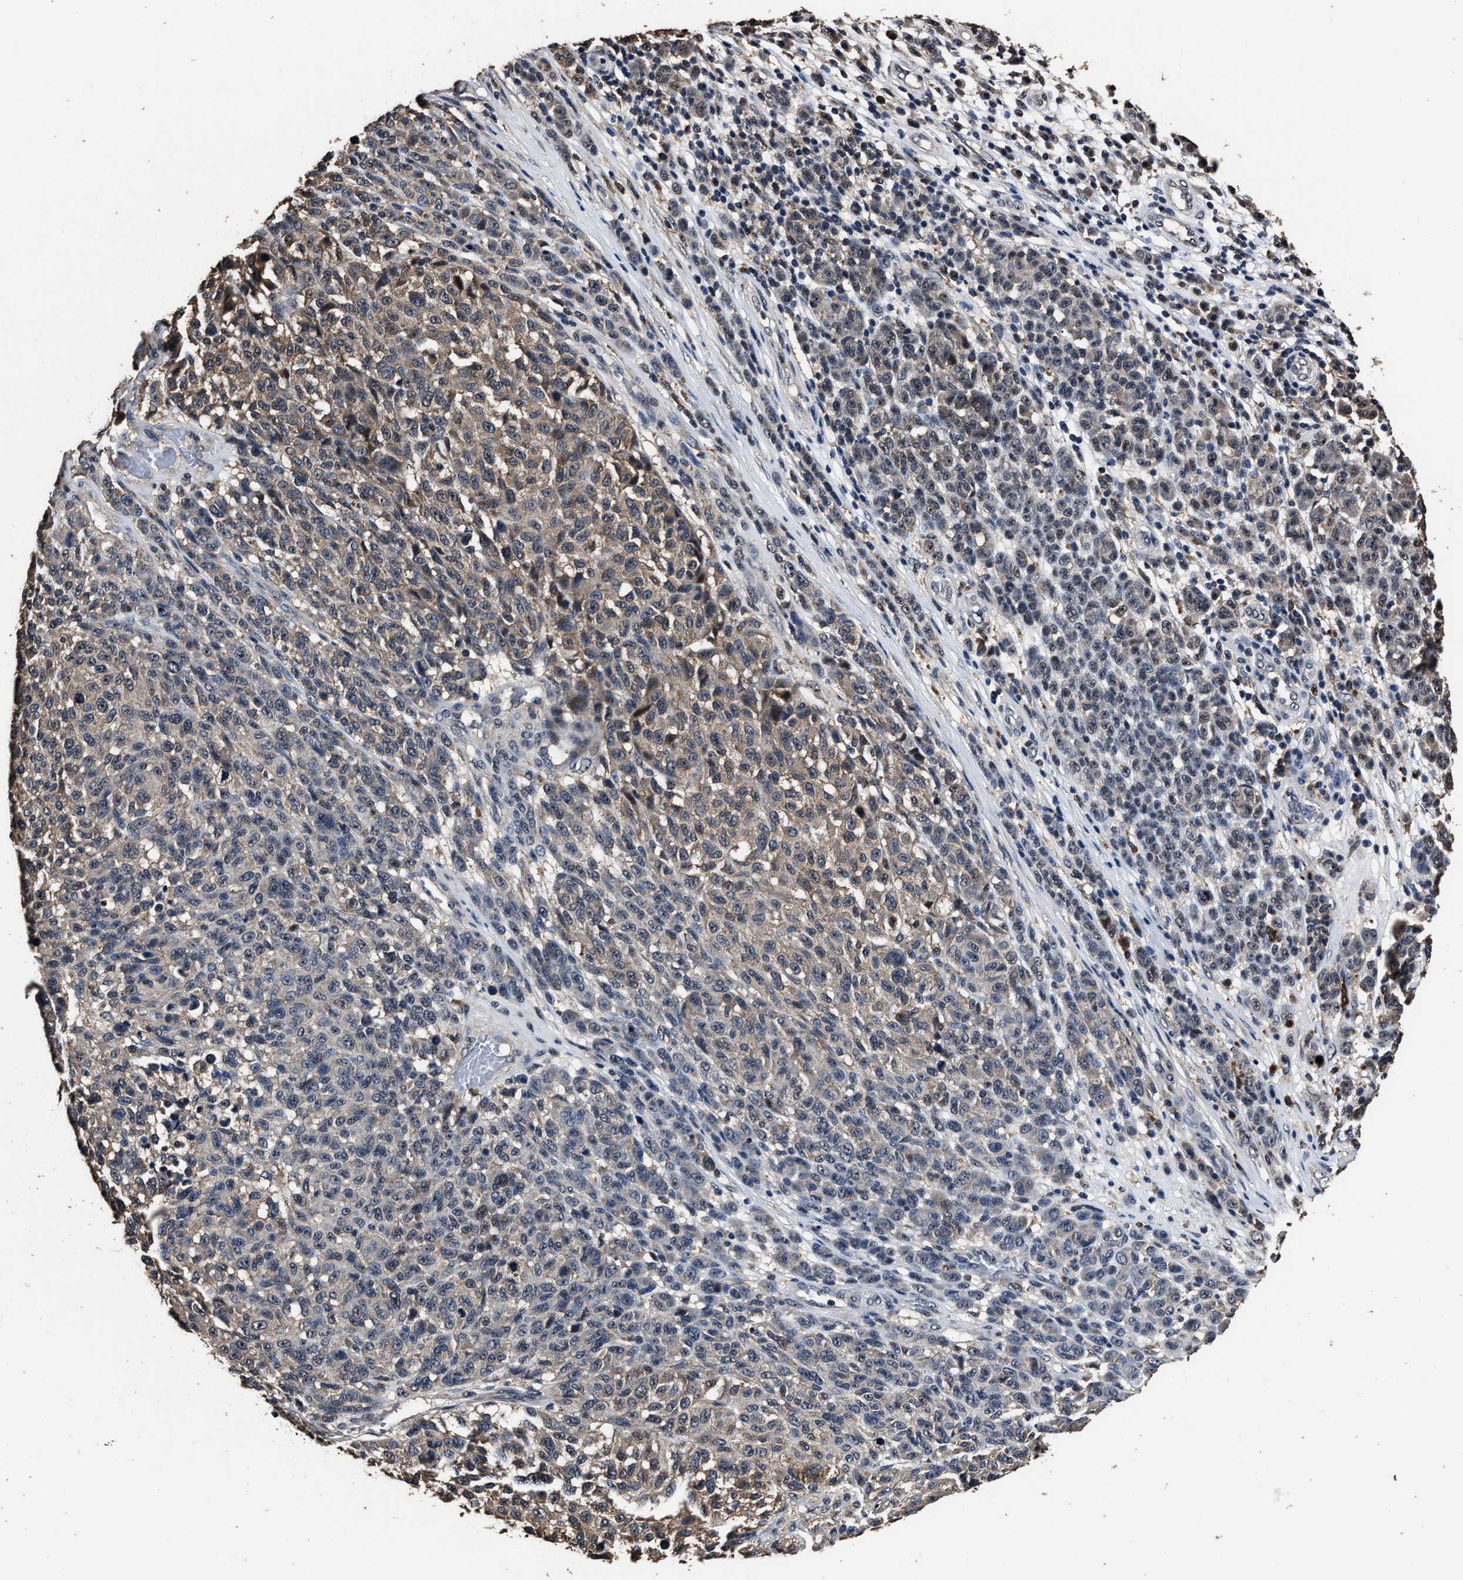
{"staining": {"intensity": "weak", "quantity": "<25%", "location": "cytoplasmic/membranous"}, "tissue": "melanoma", "cell_type": "Tumor cells", "image_type": "cancer", "snomed": [{"axis": "morphology", "description": "Malignant melanoma, NOS"}, {"axis": "topography", "description": "Skin"}], "caption": "This is a image of IHC staining of malignant melanoma, which shows no expression in tumor cells.", "gene": "RSBN1L", "patient": {"sex": "male", "age": 59}}